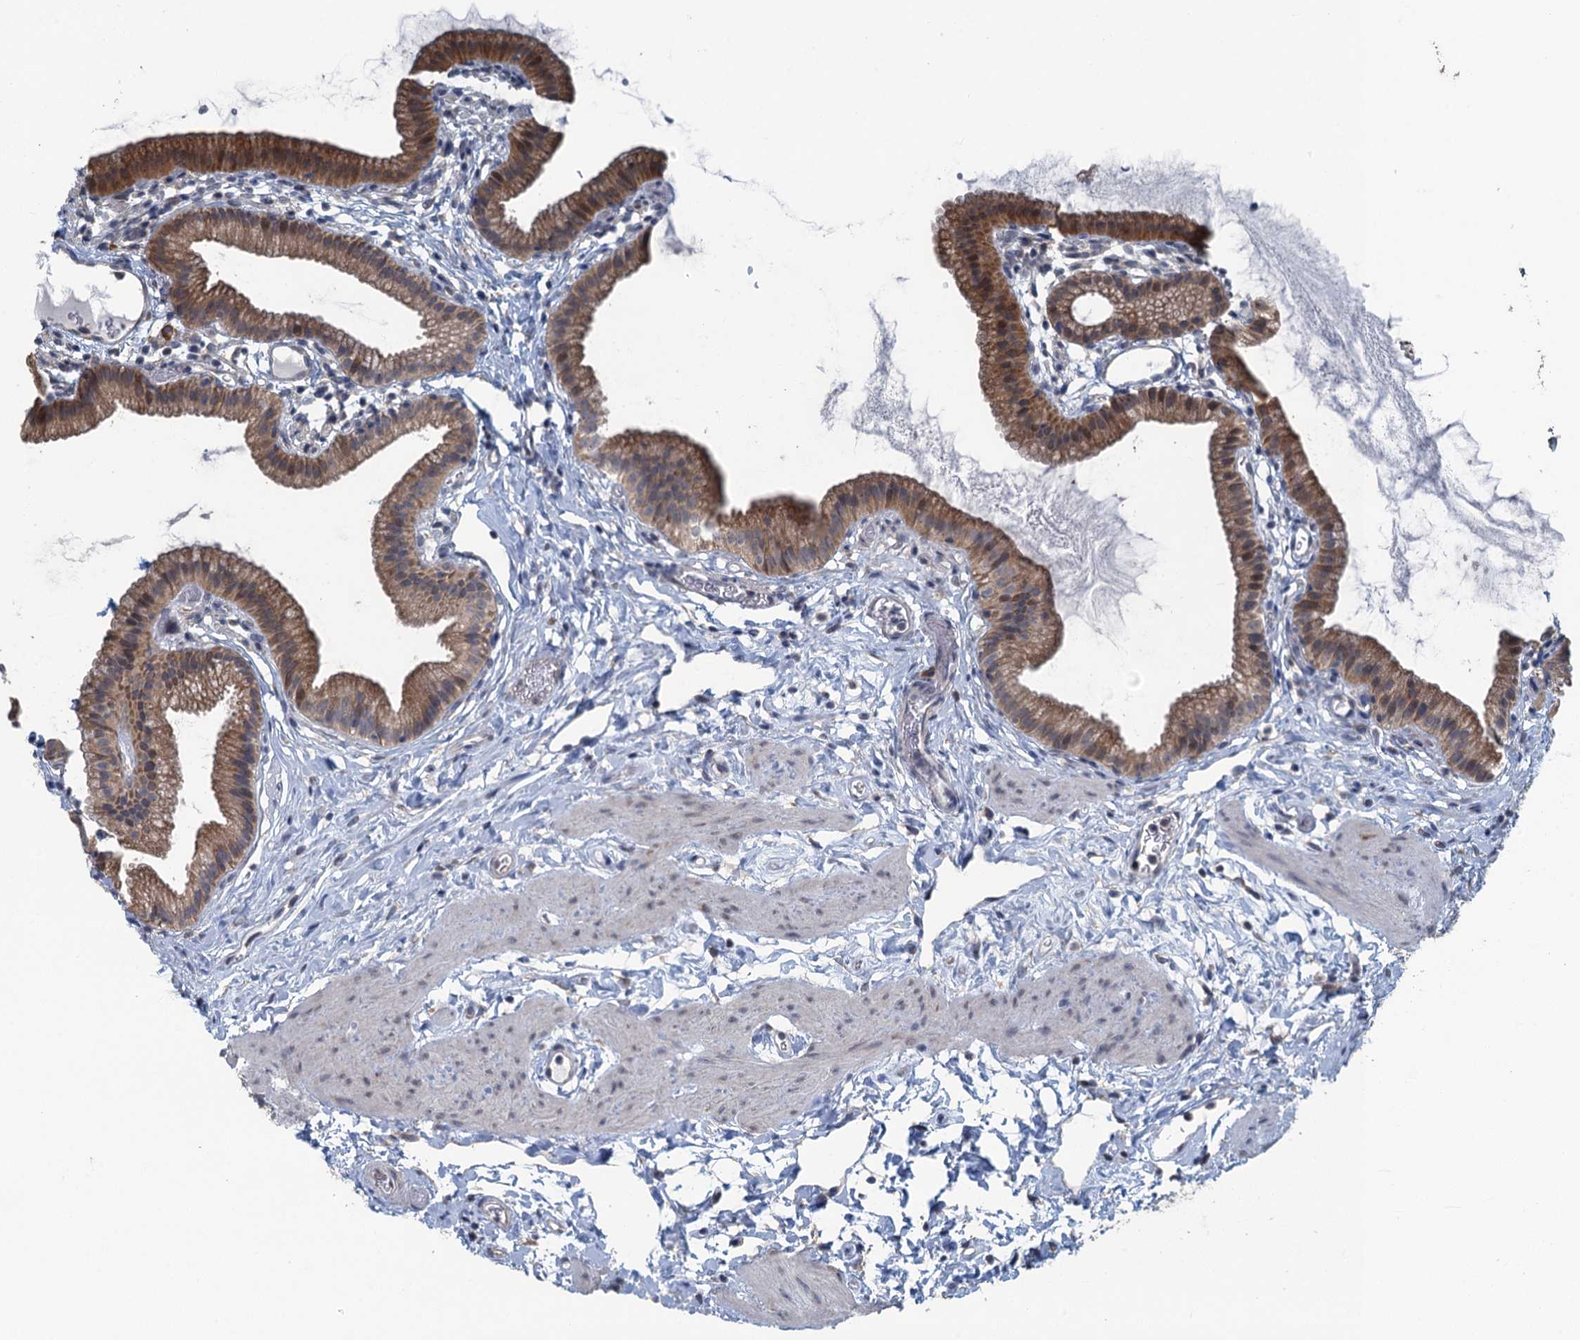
{"staining": {"intensity": "moderate", "quantity": ">75%", "location": "cytoplasmic/membranous"}, "tissue": "gallbladder", "cell_type": "Glandular cells", "image_type": "normal", "snomed": [{"axis": "morphology", "description": "Normal tissue, NOS"}, {"axis": "topography", "description": "Gallbladder"}], "caption": "Protein expression analysis of normal gallbladder exhibits moderate cytoplasmic/membranous positivity in about >75% of glandular cells.", "gene": "TEX35", "patient": {"sex": "female", "age": 46}}